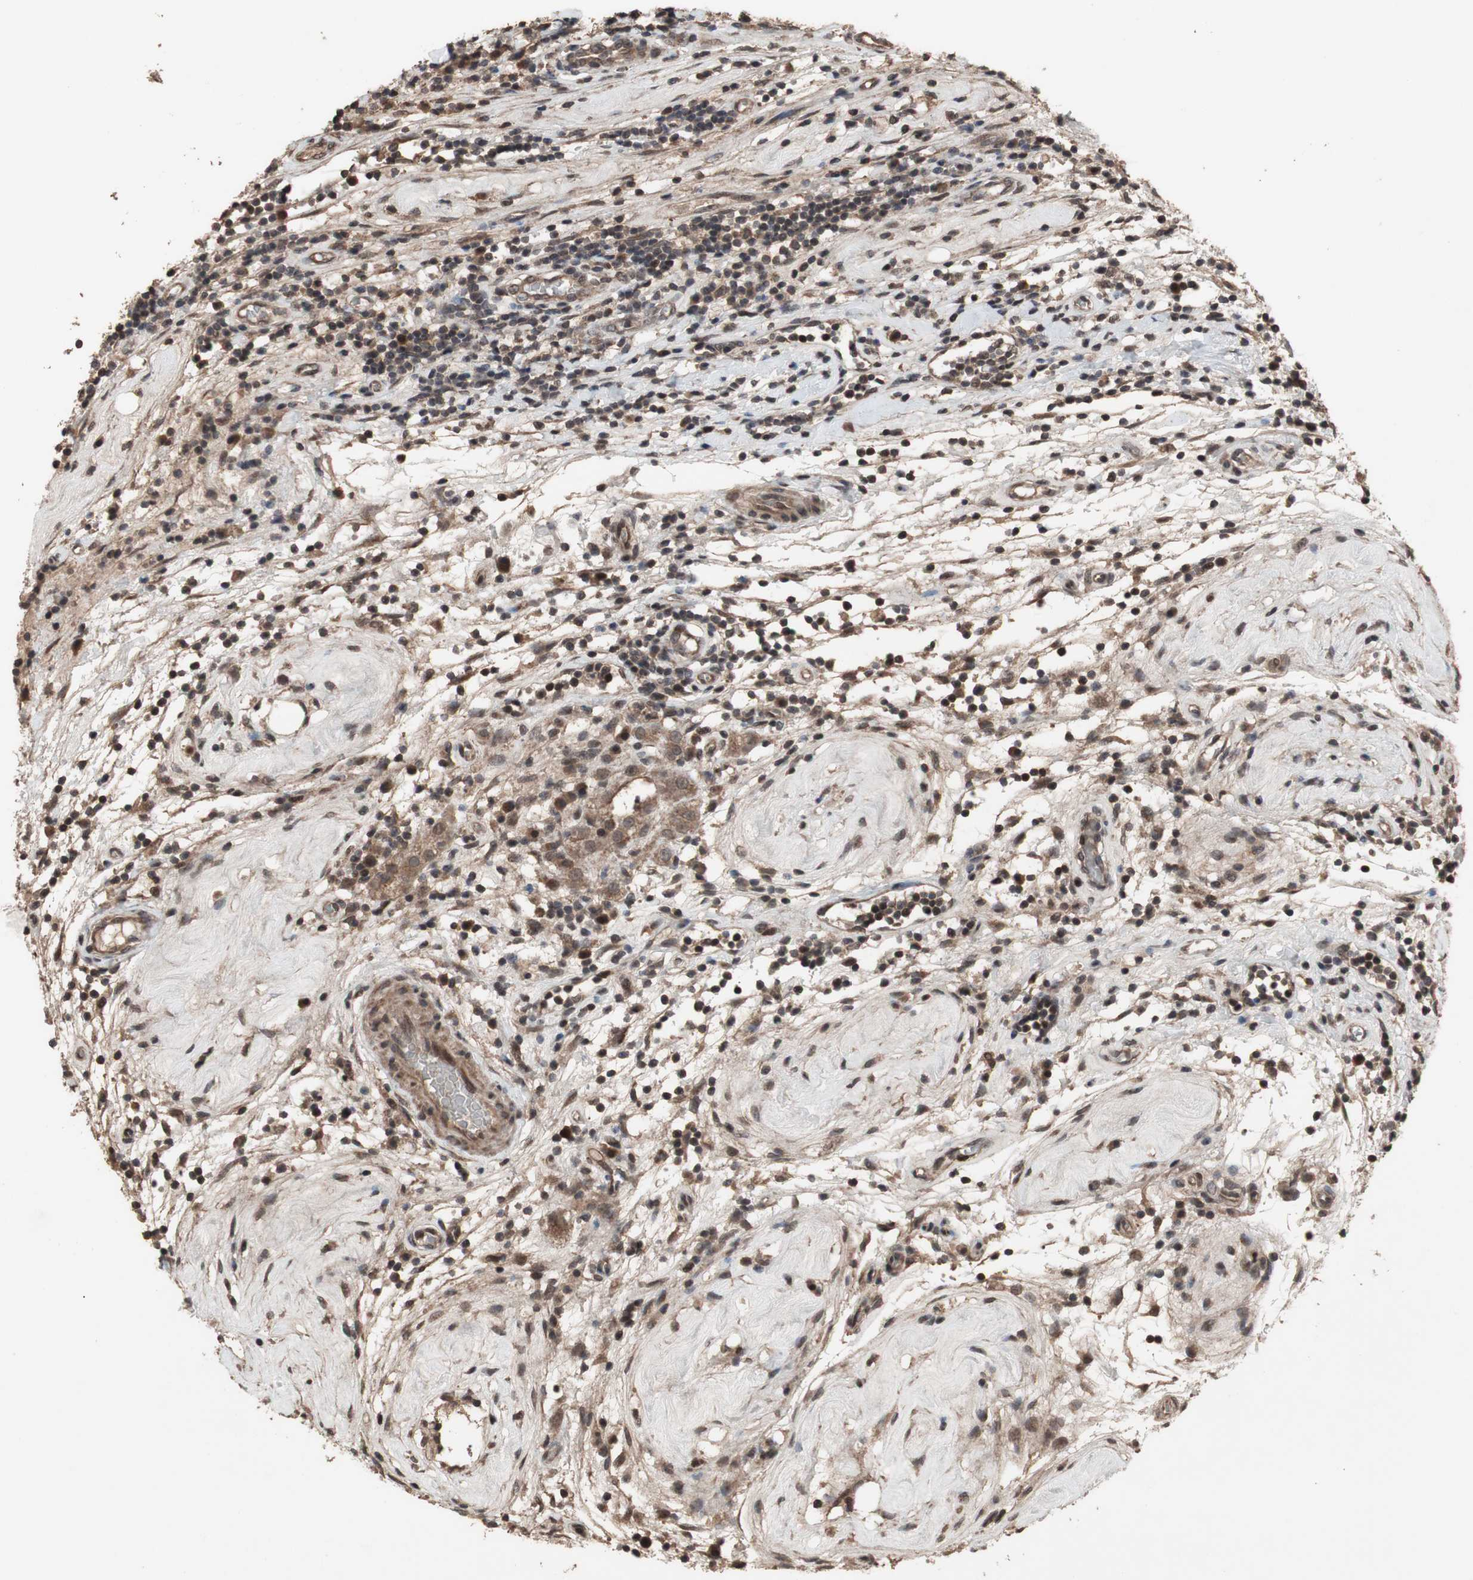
{"staining": {"intensity": "moderate", "quantity": ">75%", "location": "cytoplasmic/membranous,nuclear"}, "tissue": "testis cancer", "cell_type": "Tumor cells", "image_type": "cancer", "snomed": [{"axis": "morphology", "description": "Seminoma, NOS"}, {"axis": "topography", "description": "Testis"}], "caption": "Approximately >75% of tumor cells in human seminoma (testis) exhibit moderate cytoplasmic/membranous and nuclear protein positivity as visualized by brown immunohistochemical staining.", "gene": "KANSL1", "patient": {"sex": "male", "age": 43}}